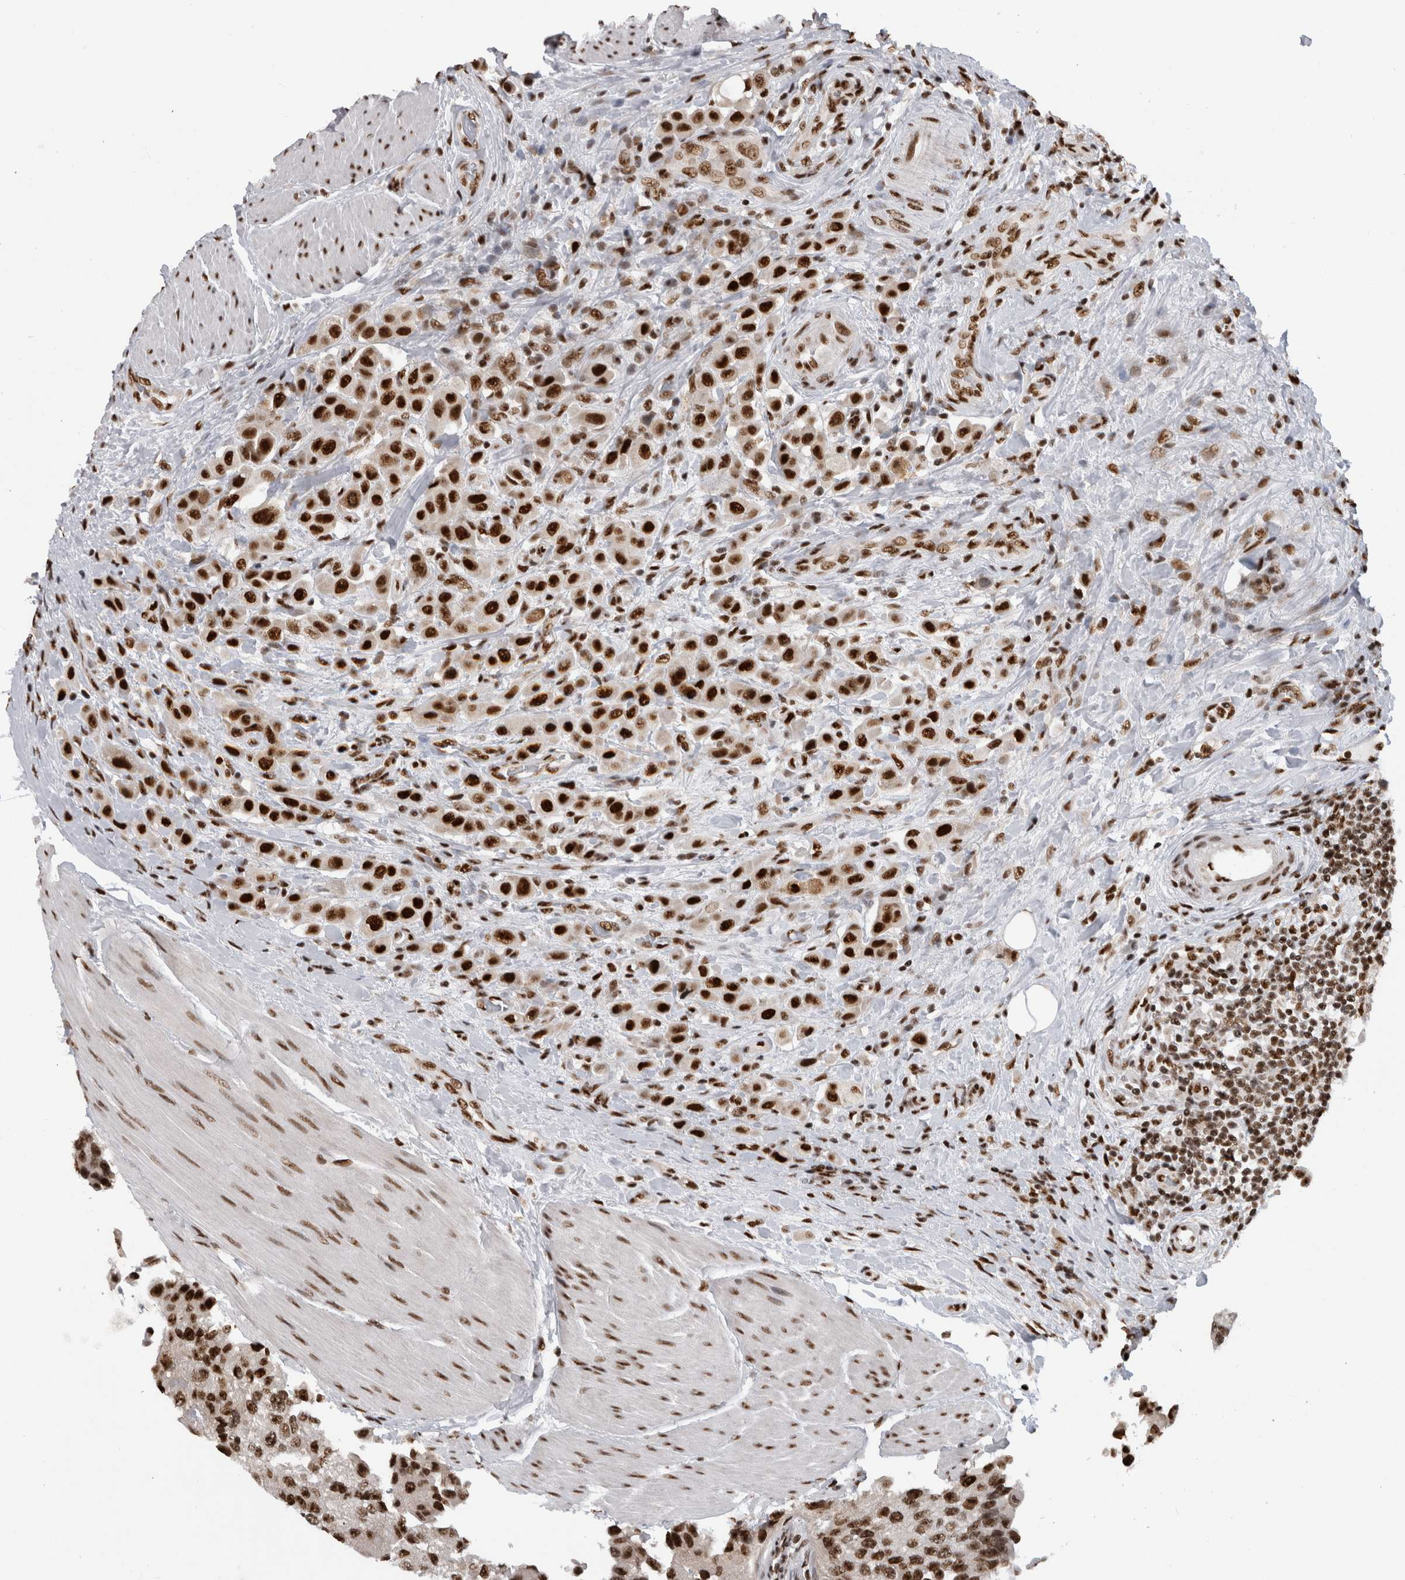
{"staining": {"intensity": "strong", "quantity": ">75%", "location": "nuclear"}, "tissue": "urothelial cancer", "cell_type": "Tumor cells", "image_type": "cancer", "snomed": [{"axis": "morphology", "description": "Urothelial carcinoma, High grade"}, {"axis": "topography", "description": "Urinary bladder"}], "caption": "A brown stain shows strong nuclear positivity of a protein in urothelial cancer tumor cells.", "gene": "ZSCAN2", "patient": {"sex": "male", "age": 50}}